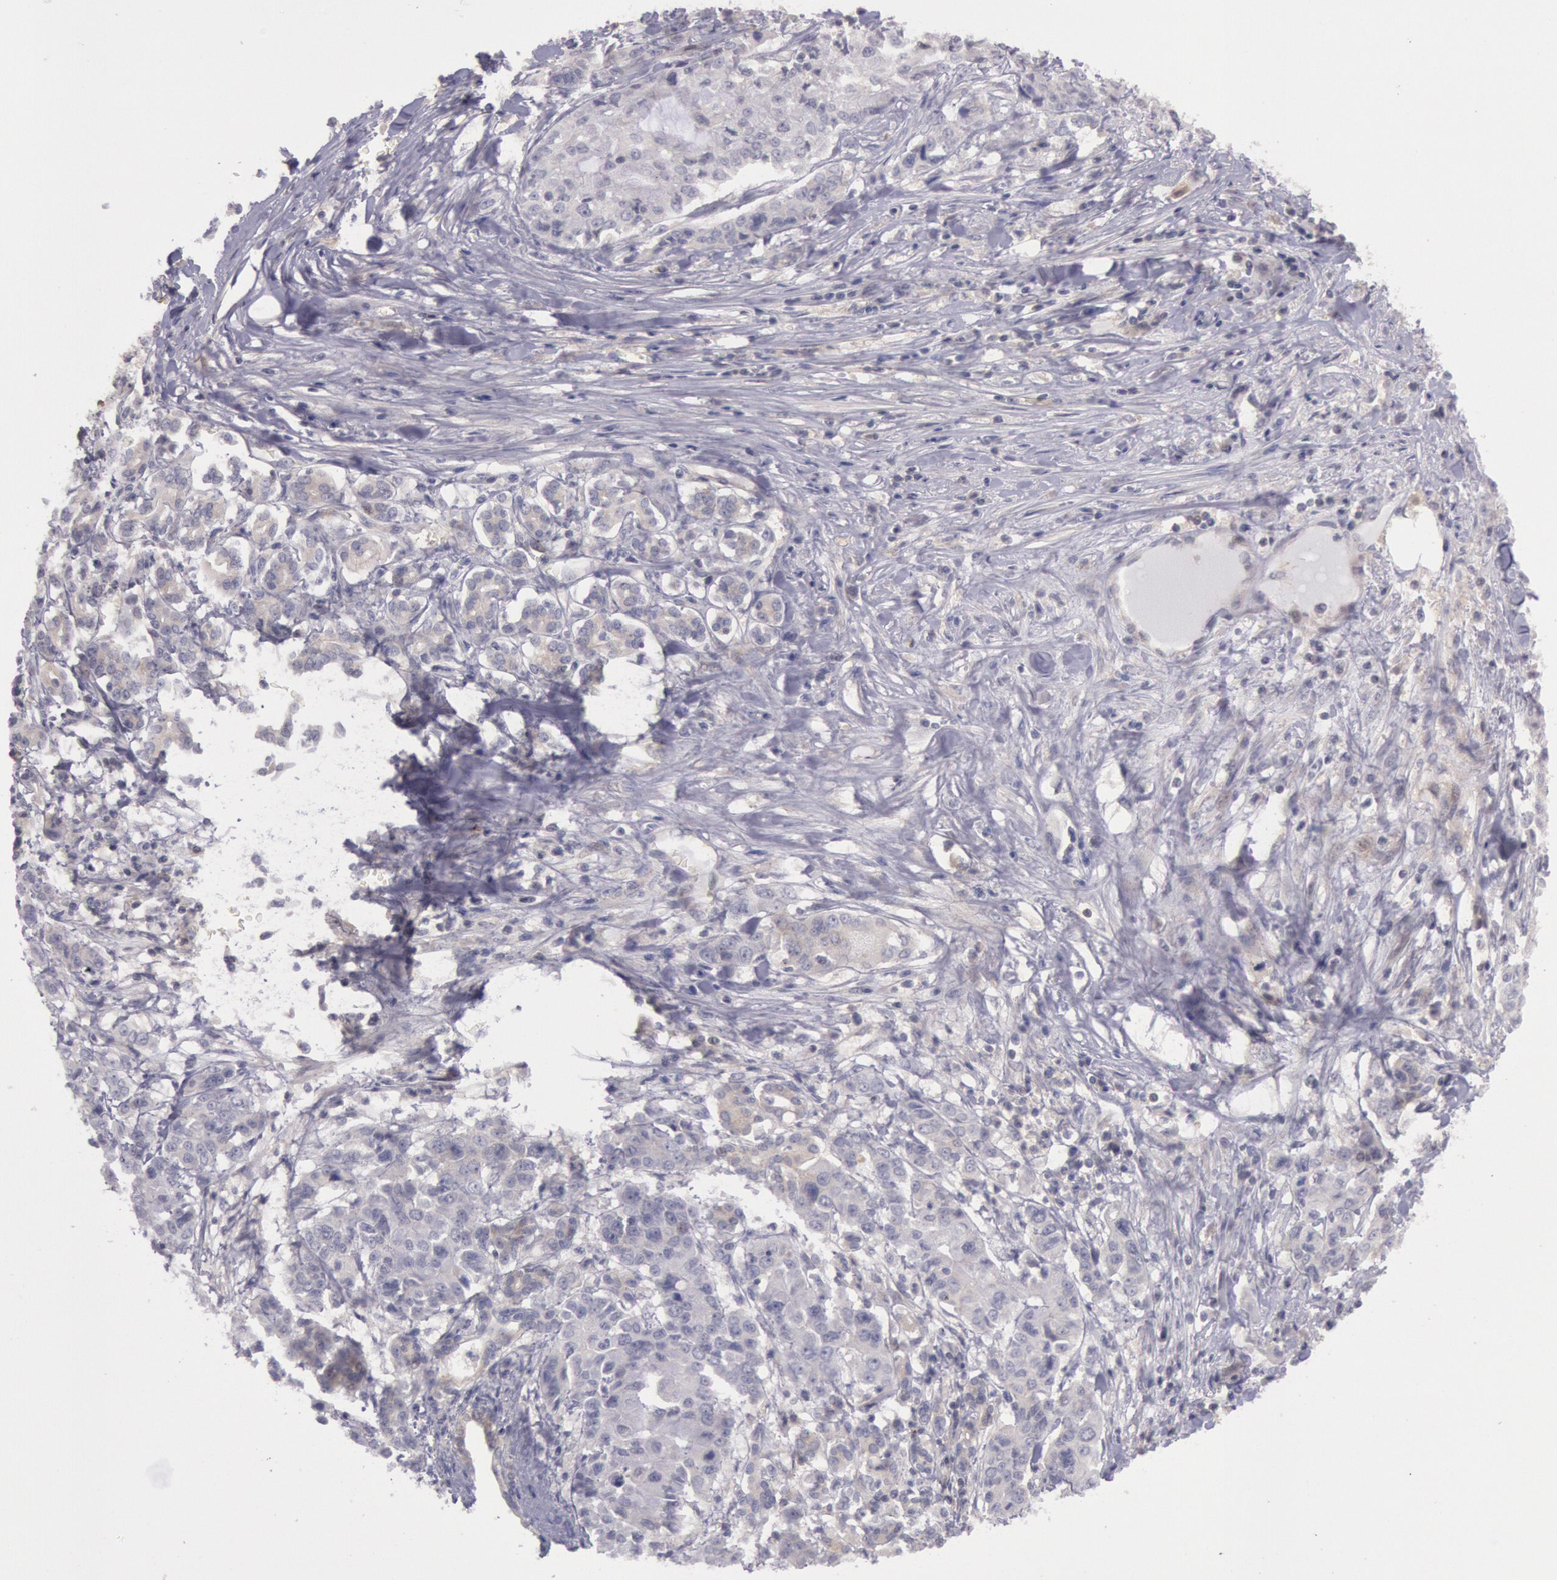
{"staining": {"intensity": "weak", "quantity": "<25%", "location": "cytoplasmic/membranous"}, "tissue": "pancreatic cancer", "cell_type": "Tumor cells", "image_type": "cancer", "snomed": [{"axis": "morphology", "description": "Adenocarcinoma, NOS"}, {"axis": "topography", "description": "Pancreas"}], "caption": "High magnification brightfield microscopy of pancreatic cancer (adenocarcinoma) stained with DAB (3,3'-diaminobenzidine) (brown) and counterstained with hematoxylin (blue): tumor cells show no significant expression.", "gene": "TRIB2", "patient": {"sex": "female", "age": 52}}